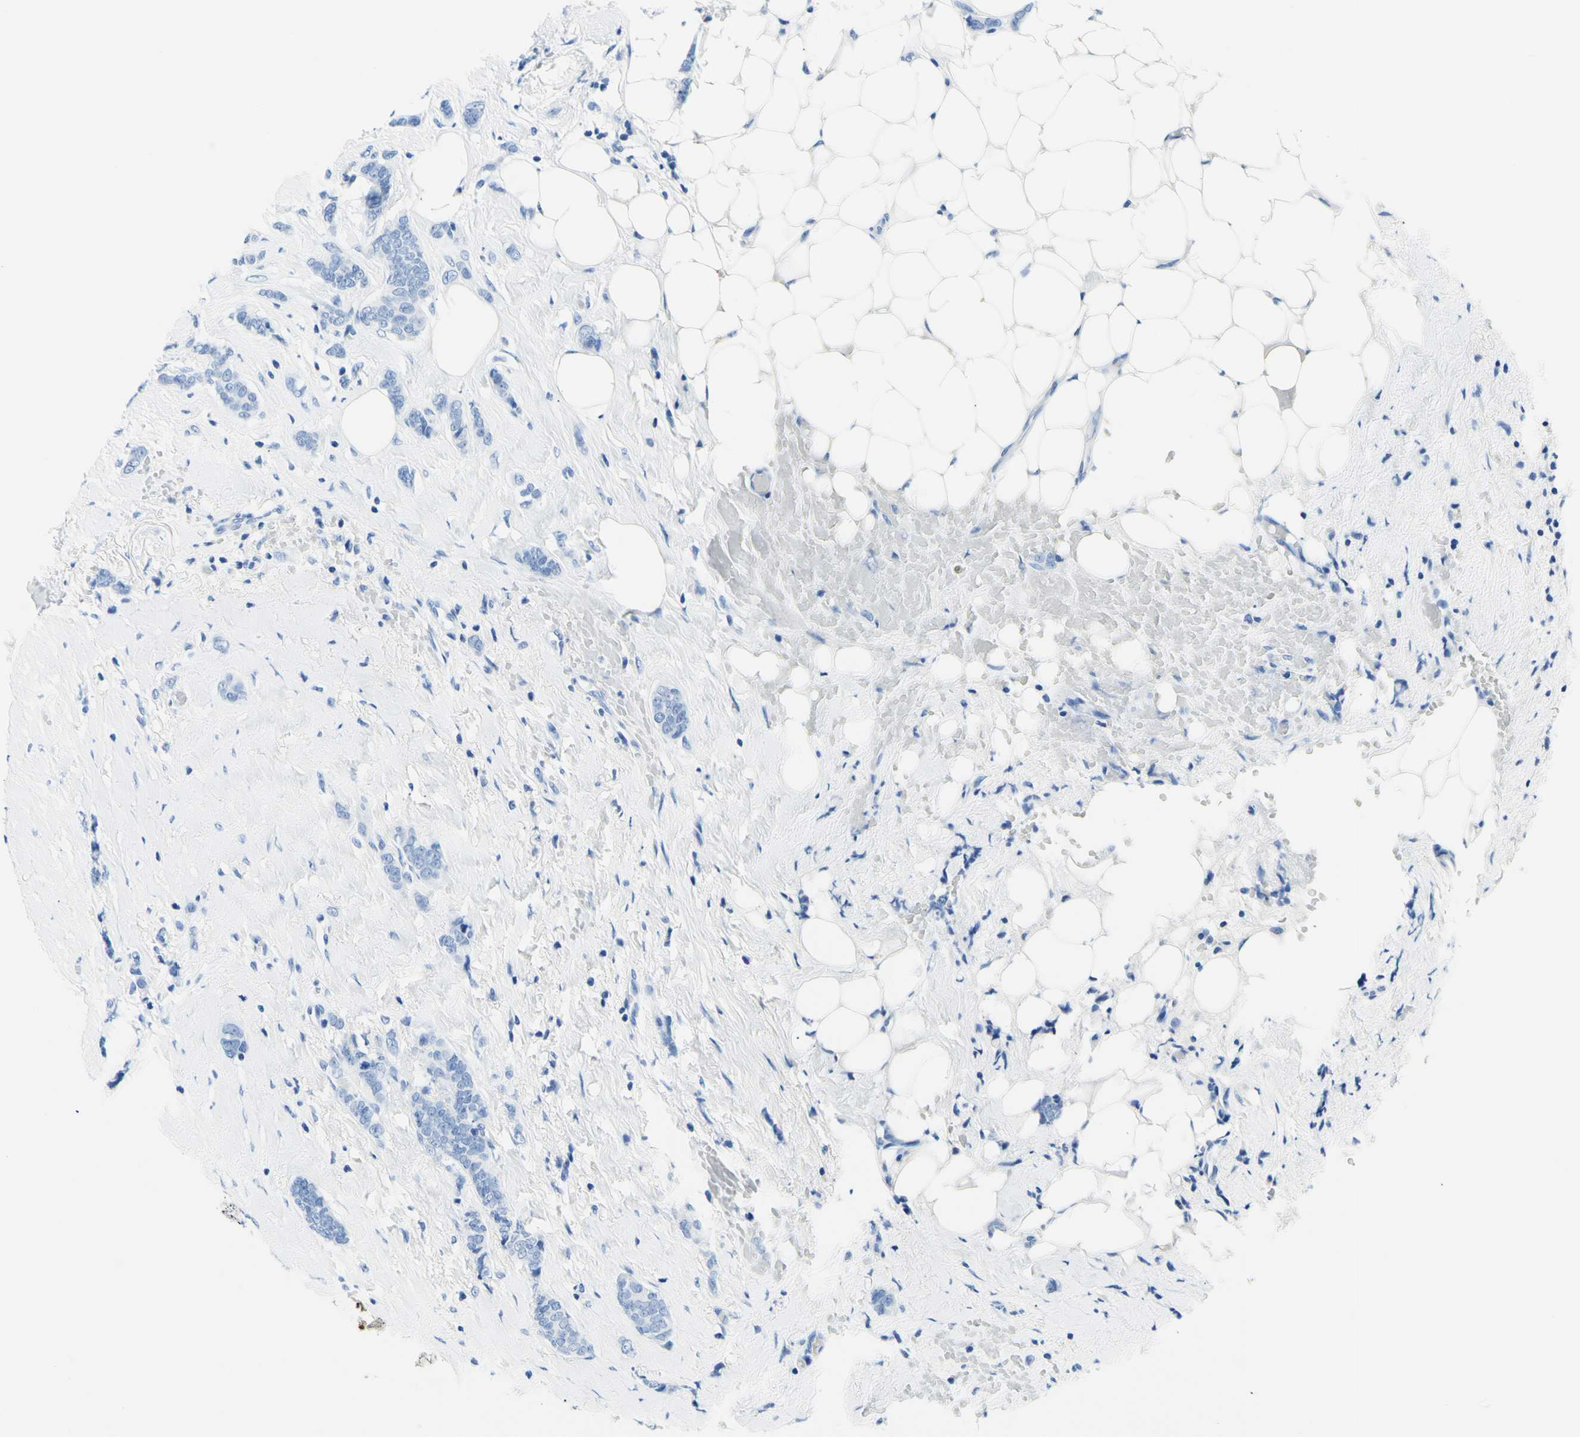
{"staining": {"intensity": "negative", "quantity": "none", "location": "none"}, "tissue": "breast cancer", "cell_type": "Tumor cells", "image_type": "cancer", "snomed": [{"axis": "morphology", "description": "Lobular carcinoma"}, {"axis": "topography", "description": "Skin"}, {"axis": "topography", "description": "Breast"}], "caption": "A histopathology image of lobular carcinoma (breast) stained for a protein reveals no brown staining in tumor cells.", "gene": "MYH2", "patient": {"sex": "female", "age": 46}}